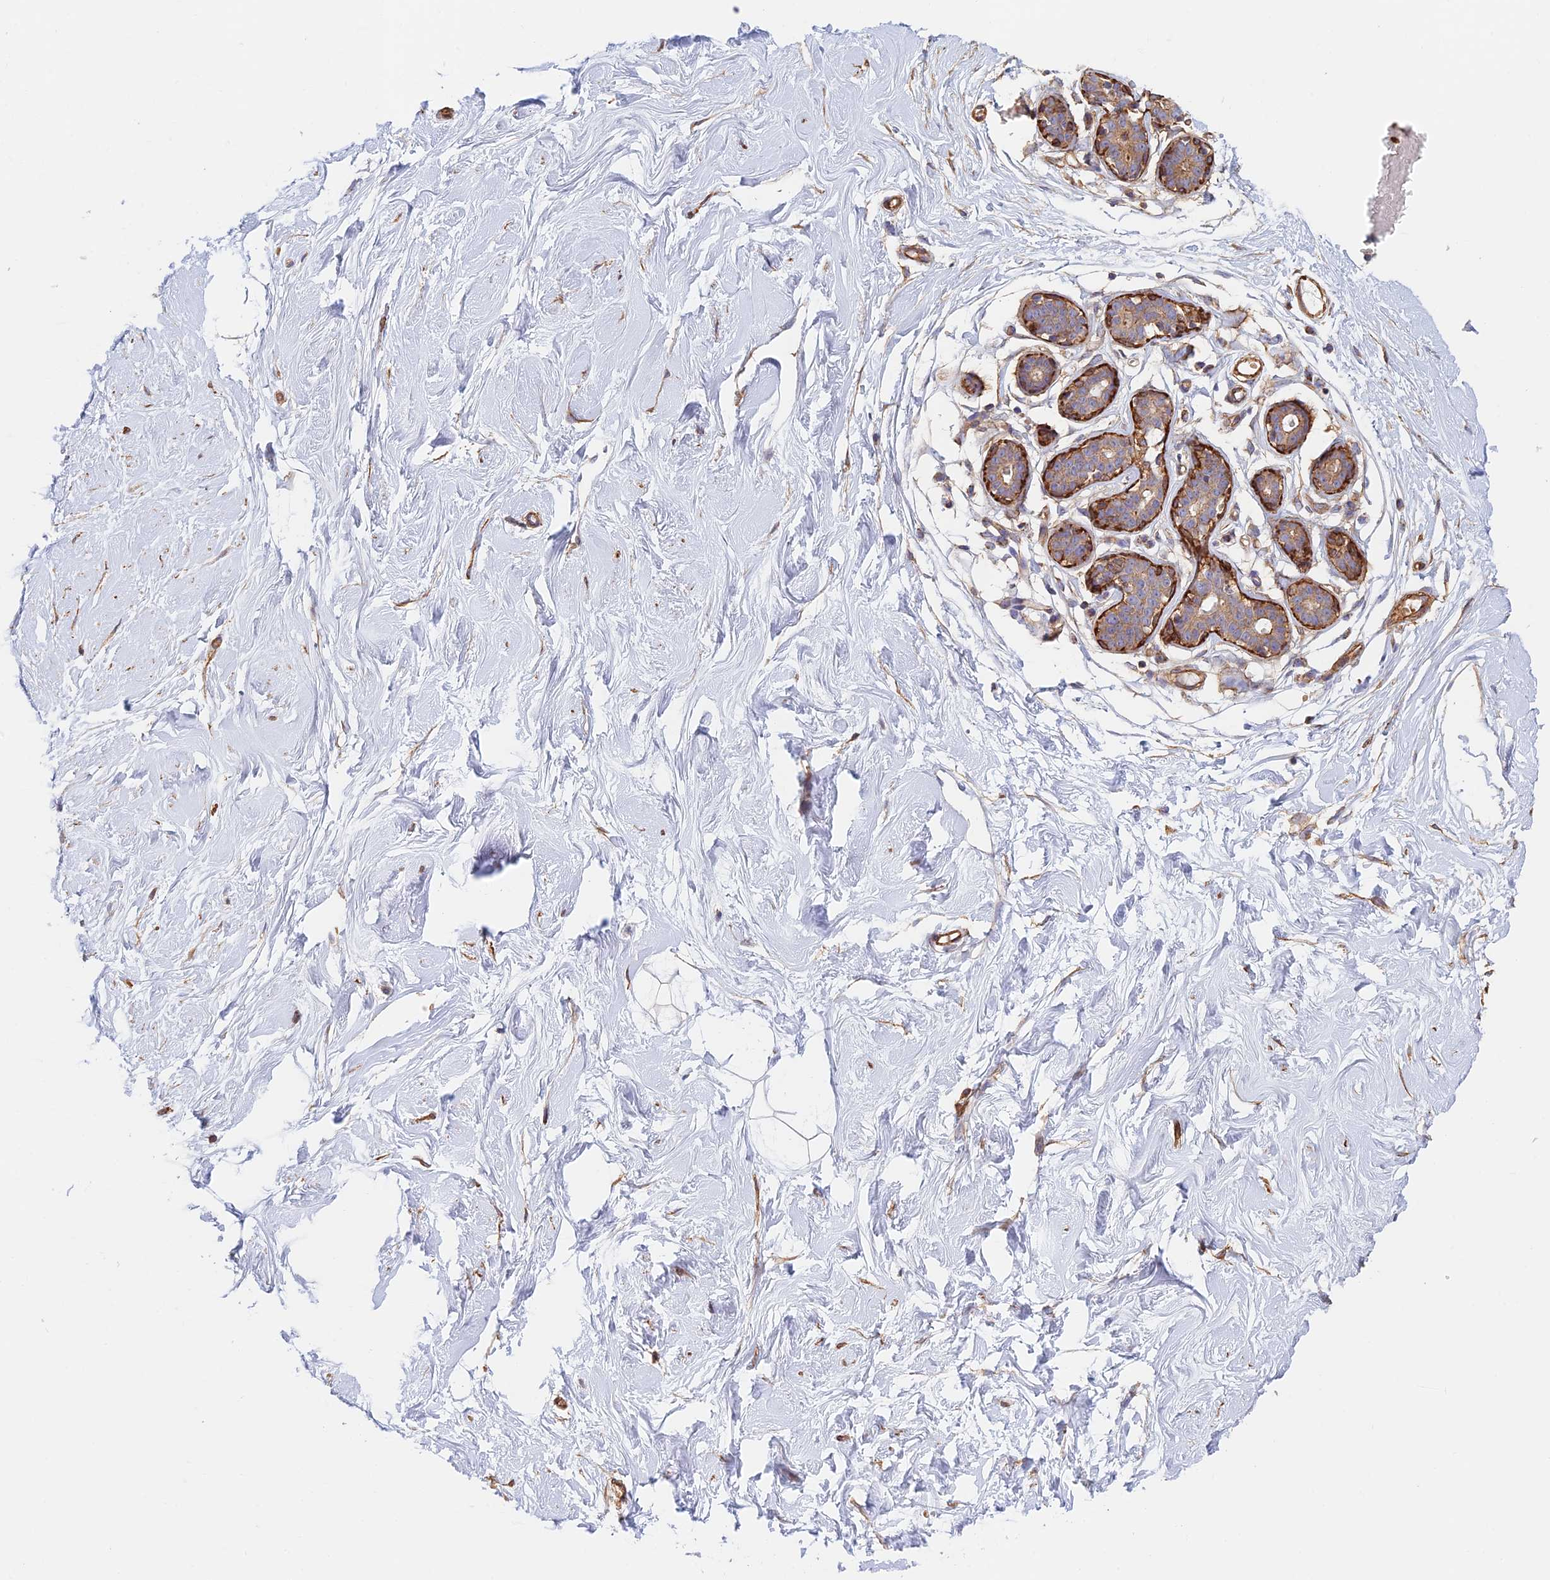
{"staining": {"intensity": "negative", "quantity": "none", "location": "none"}, "tissue": "breast", "cell_type": "Adipocytes", "image_type": "normal", "snomed": [{"axis": "morphology", "description": "Normal tissue, NOS"}, {"axis": "morphology", "description": "Adenoma, NOS"}, {"axis": "topography", "description": "Breast"}], "caption": "This micrograph is of normal breast stained with immunohistochemistry (IHC) to label a protein in brown with the nuclei are counter-stained blue. There is no expression in adipocytes.", "gene": "PAK4", "patient": {"sex": "female", "age": 23}}